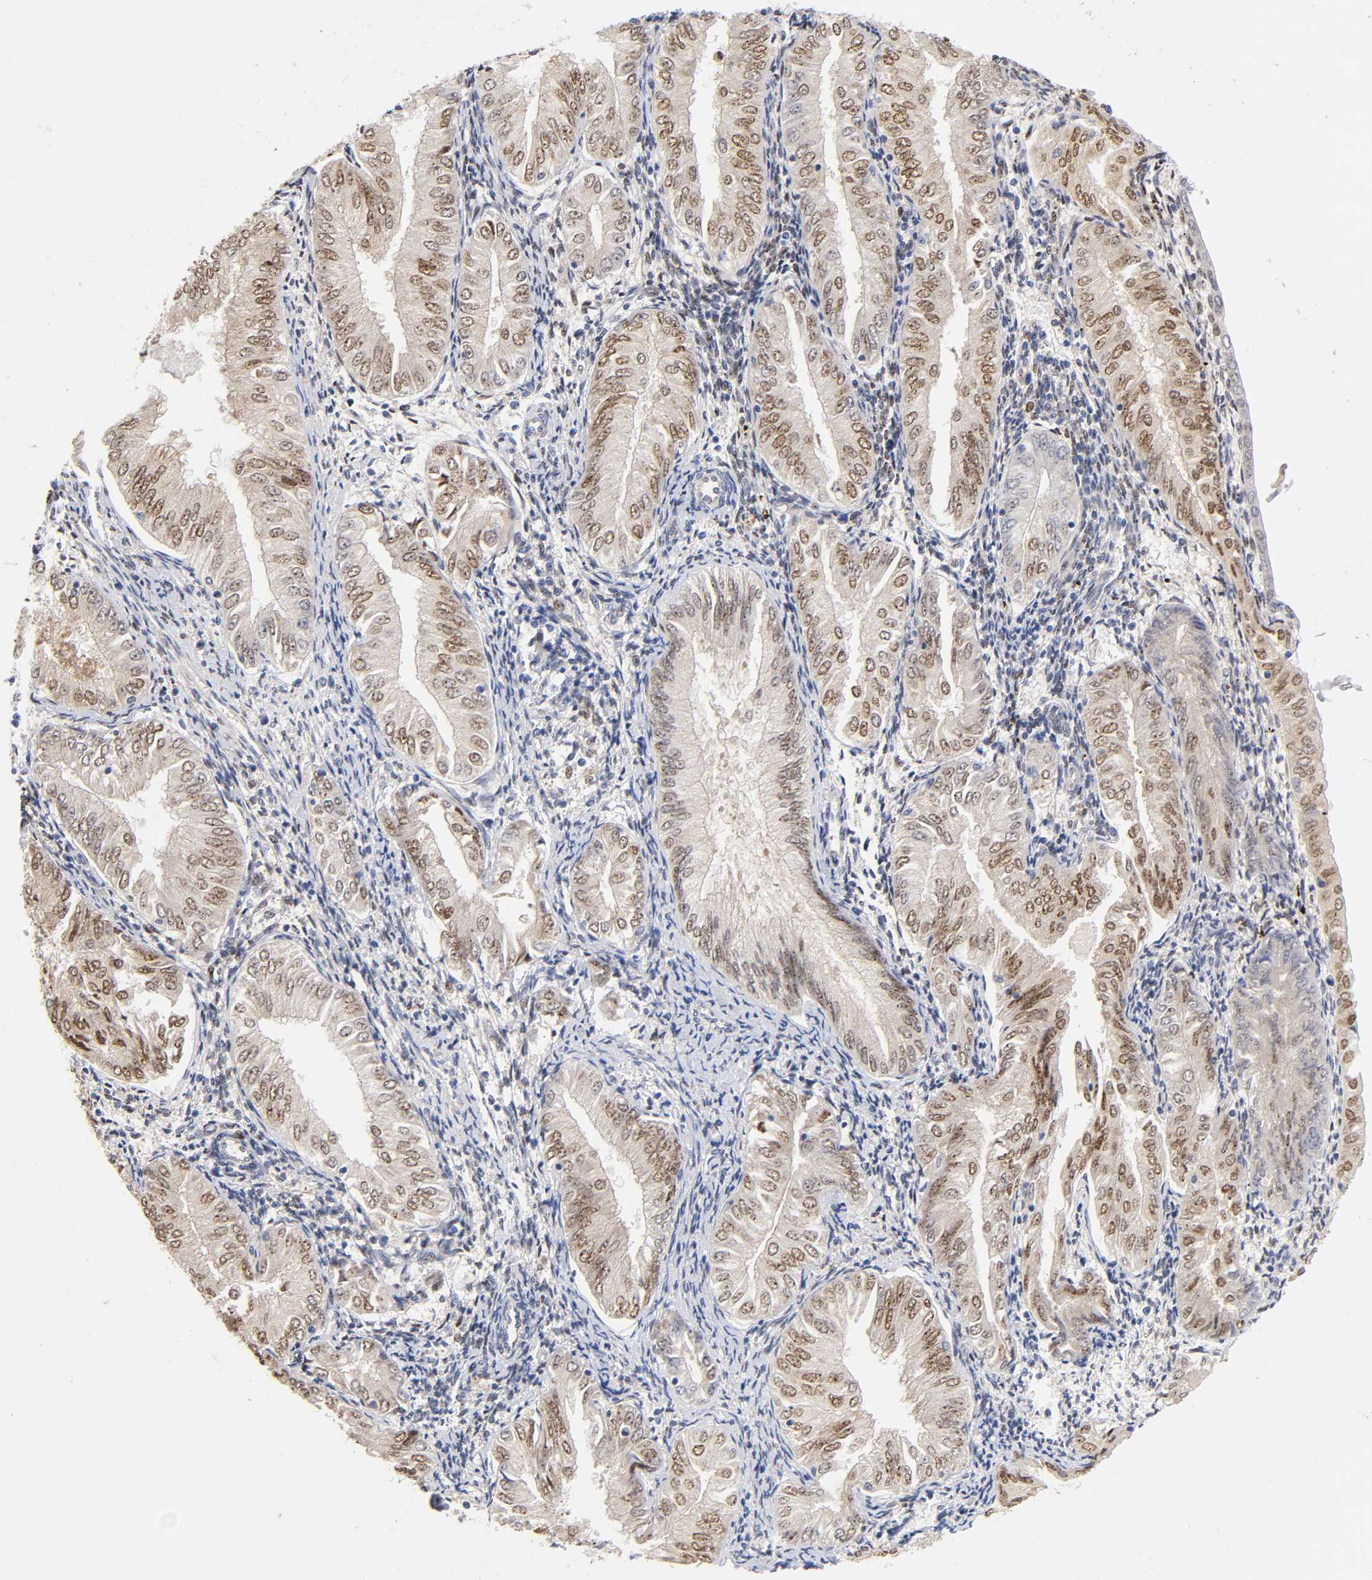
{"staining": {"intensity": "moderate", "quantity": ">75%", "location": "nuclear"}, "tissue": "endometrial cancer", "cell_type": "Tumor cells", "image_type": "cancer", "snomed": [{"axis": "morphology", "description": "Adenocarcinoma, NOS"}, {"axis": "topography", "description": "Endometrium"}], "caption": "The micrograph demonstrates a brown stain indicating the presence of a protein in the nuclear of tumor cells in endometrial cancer (adenocarcinoma).", "gene": "PAFAH1B1", "patient": {"sex": "female", "age": 53}}